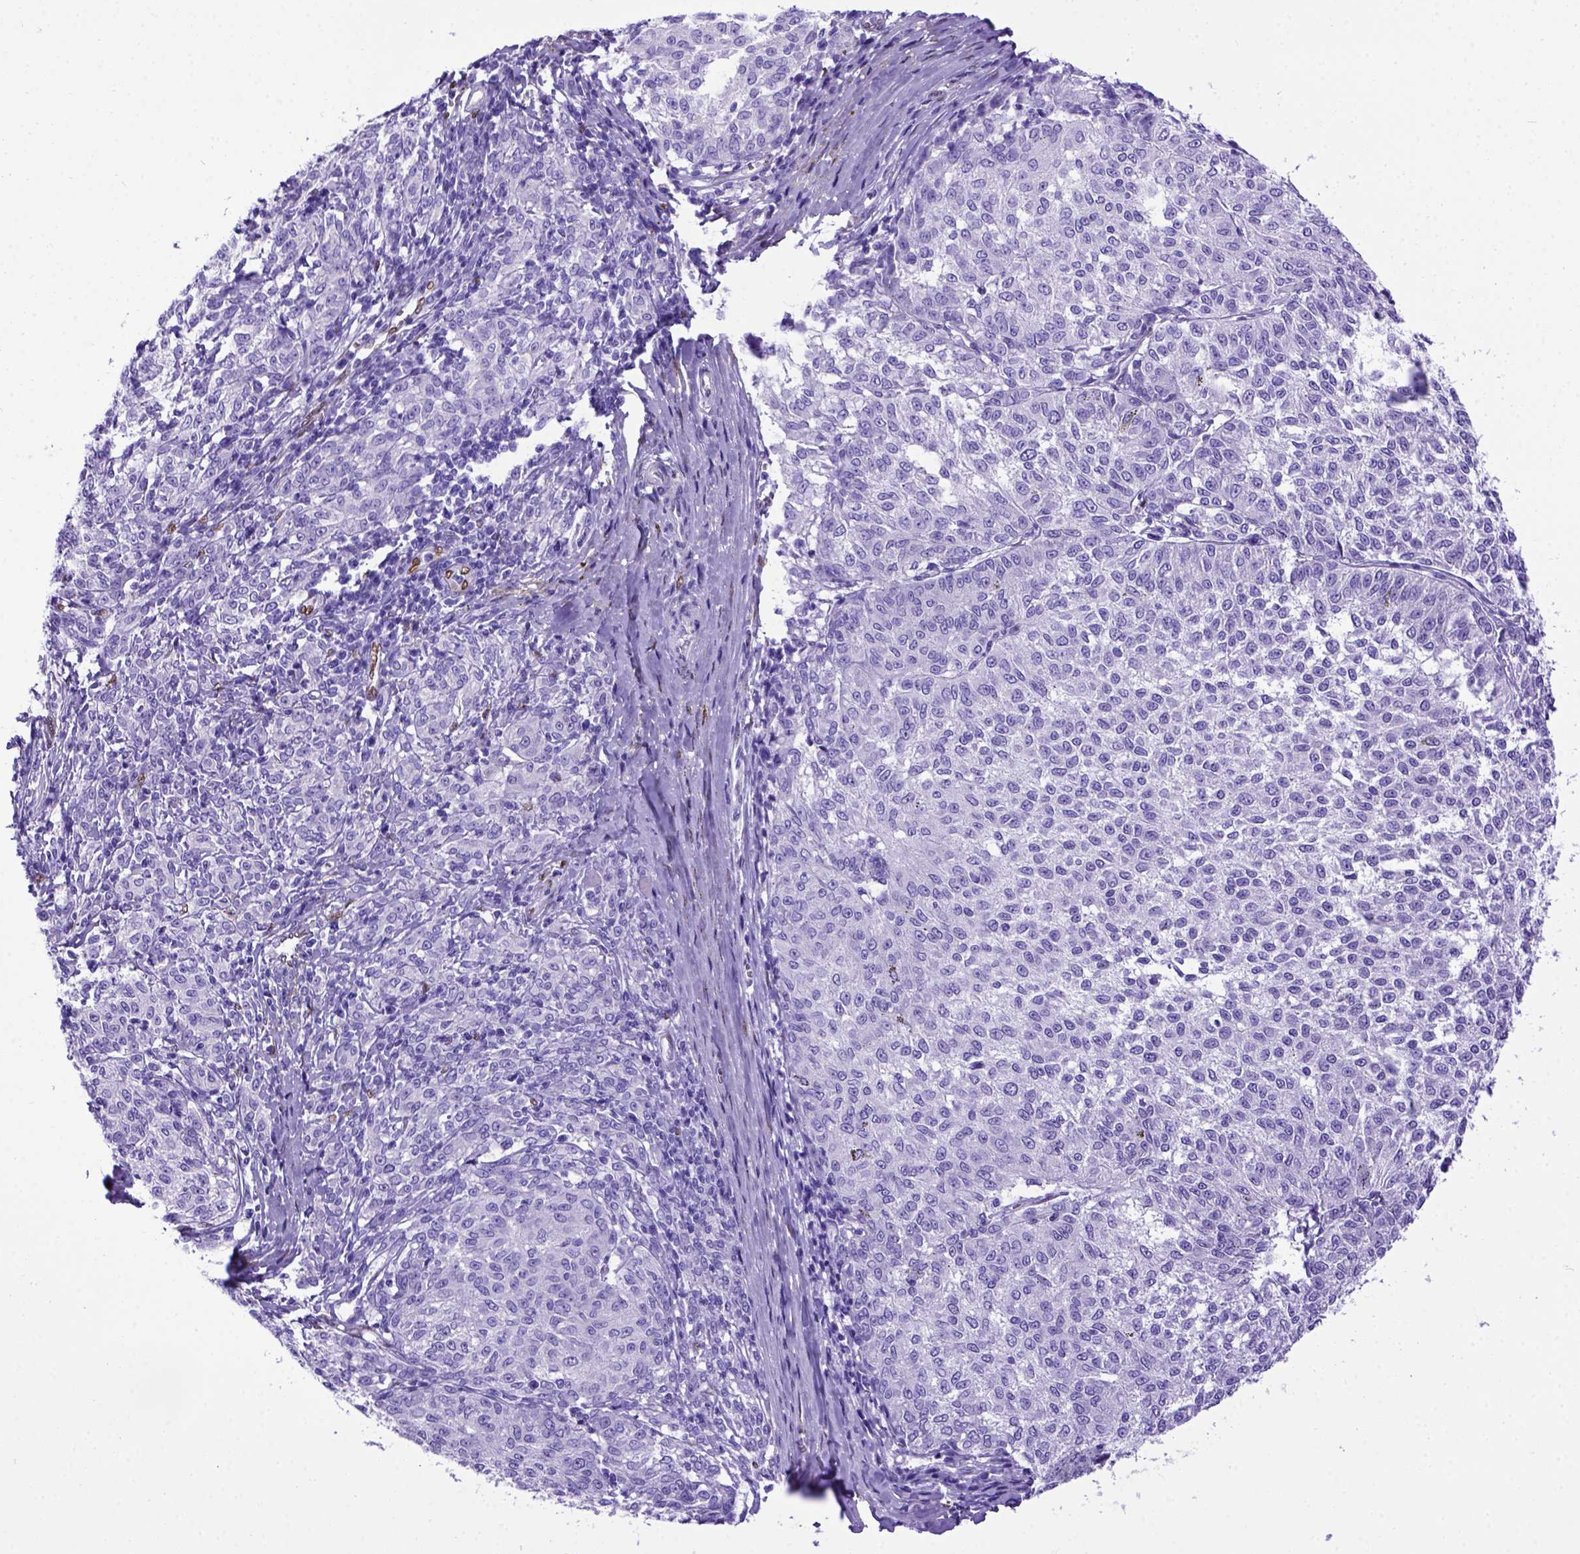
{"staining": {"intensity": "negative", "quantity": "none", "location": "none"}, "tissue": "melanoma", "cell_type": "Tumor cells", "image_type": "cancer", "snomed": [{"axis": "morphology", "description": "Malignant melanoma, NOS"}, {"axis": "topography", "description": "Skin"}], "caption": "High power microscopy histopathology image of an IHC micrograph of malignant melanoma, revealing no significant expression in tumor cells.", "gene": "MEOX2", "patient": {"sex": "female", "age": 72}}